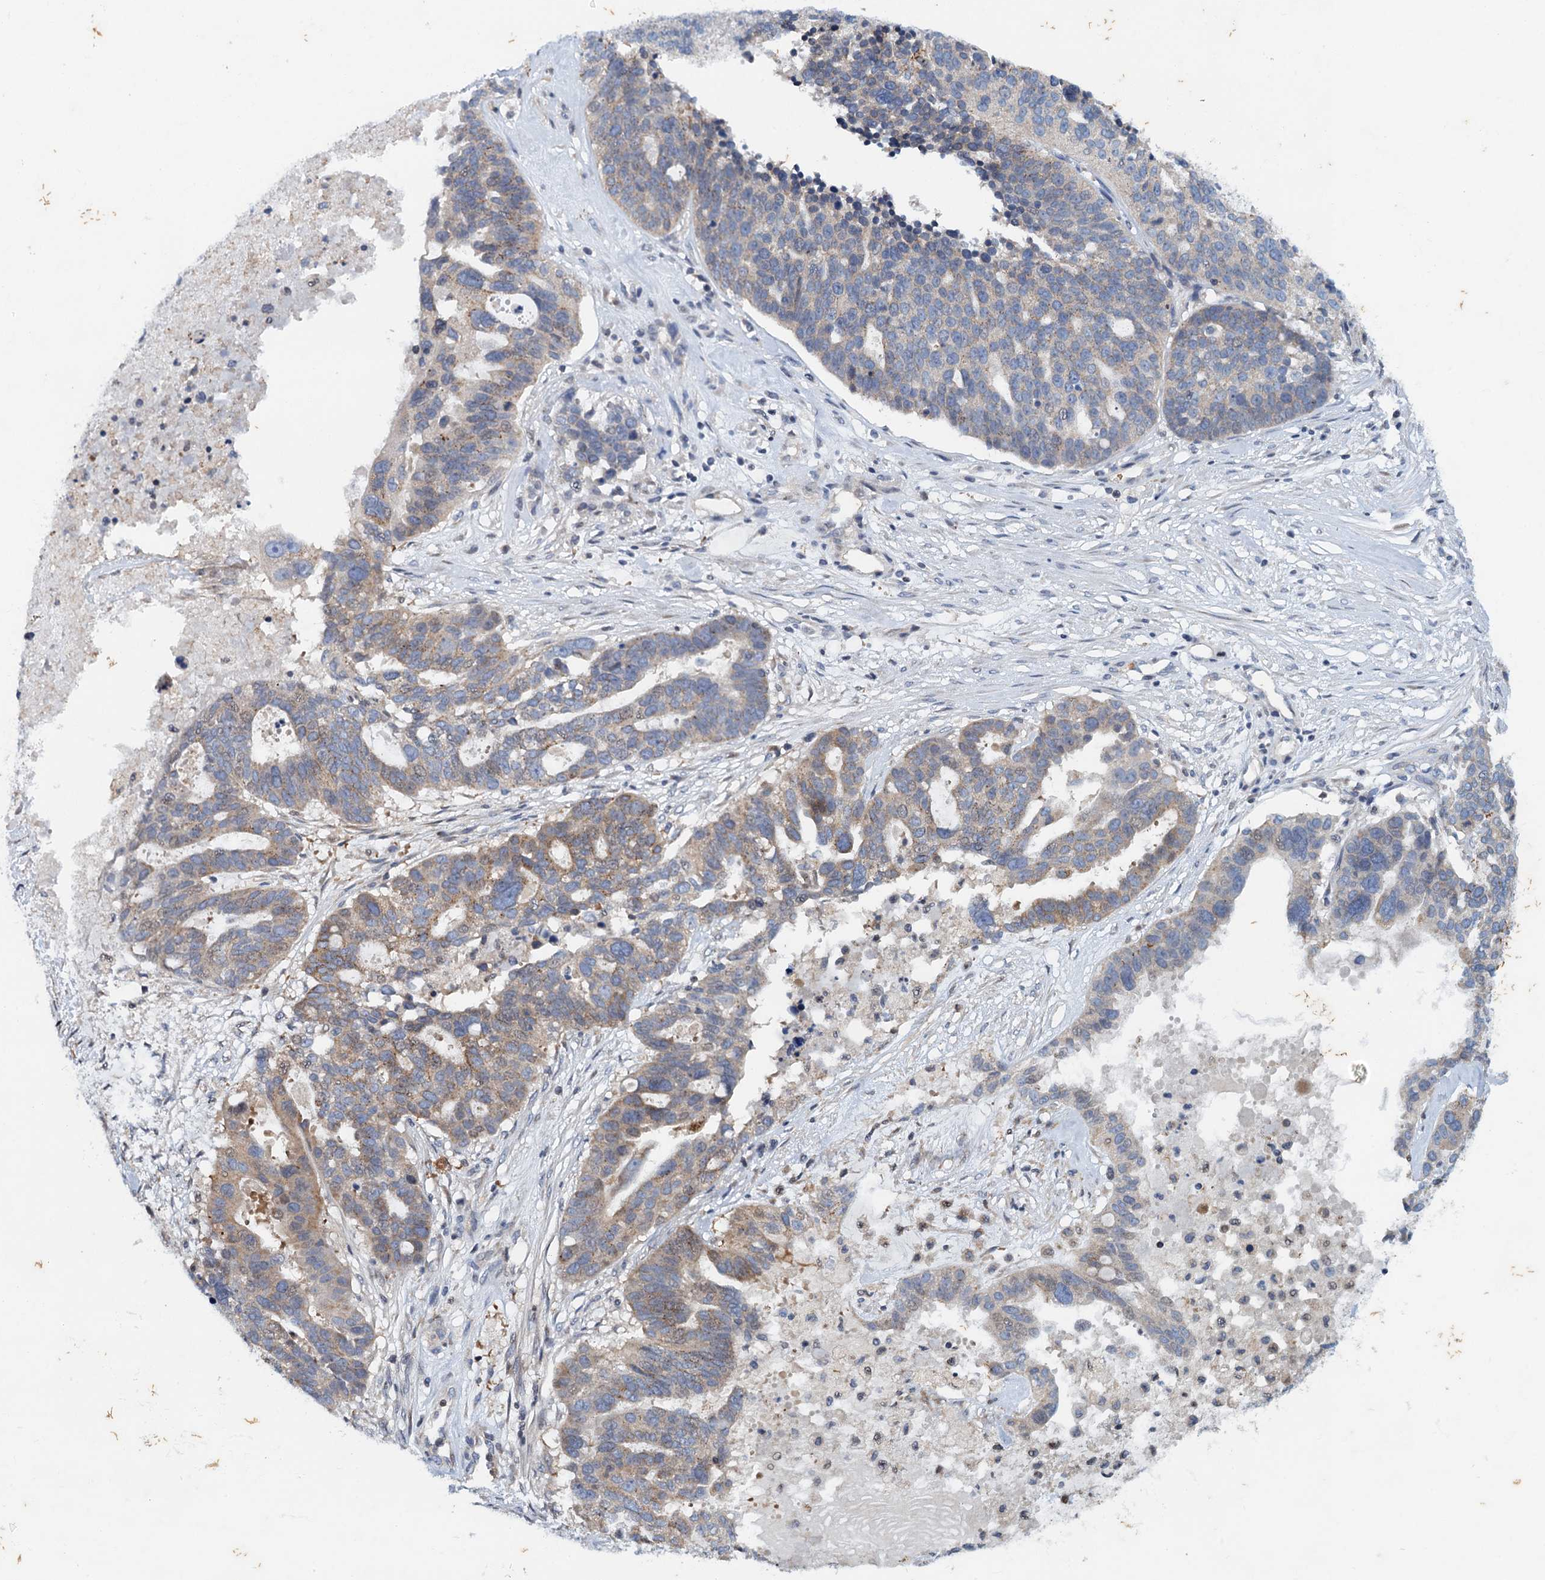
{"staining": {"intensity": "weak", "quantity": "25%-75%", "location": "cytoplasmic/membranous"}, "tissue": "ovarian cancer", "cell_type": "Tumor cells", "image_type": "cancer", "snomed": [{"axis": "morphology", "description": "Cystadenocarcinoma, serous, NOS"}, {"axis": "topography", "description": "Ovary"}], "caption": "Protein expression analysis of ovarian serous cystadenocarcinoma shows weak cytoplasmic/membranous expression in approximately 25%-75% of tumor cells.", "gene": "NBEA", "patient": {"sex": "female", "age": 59}}